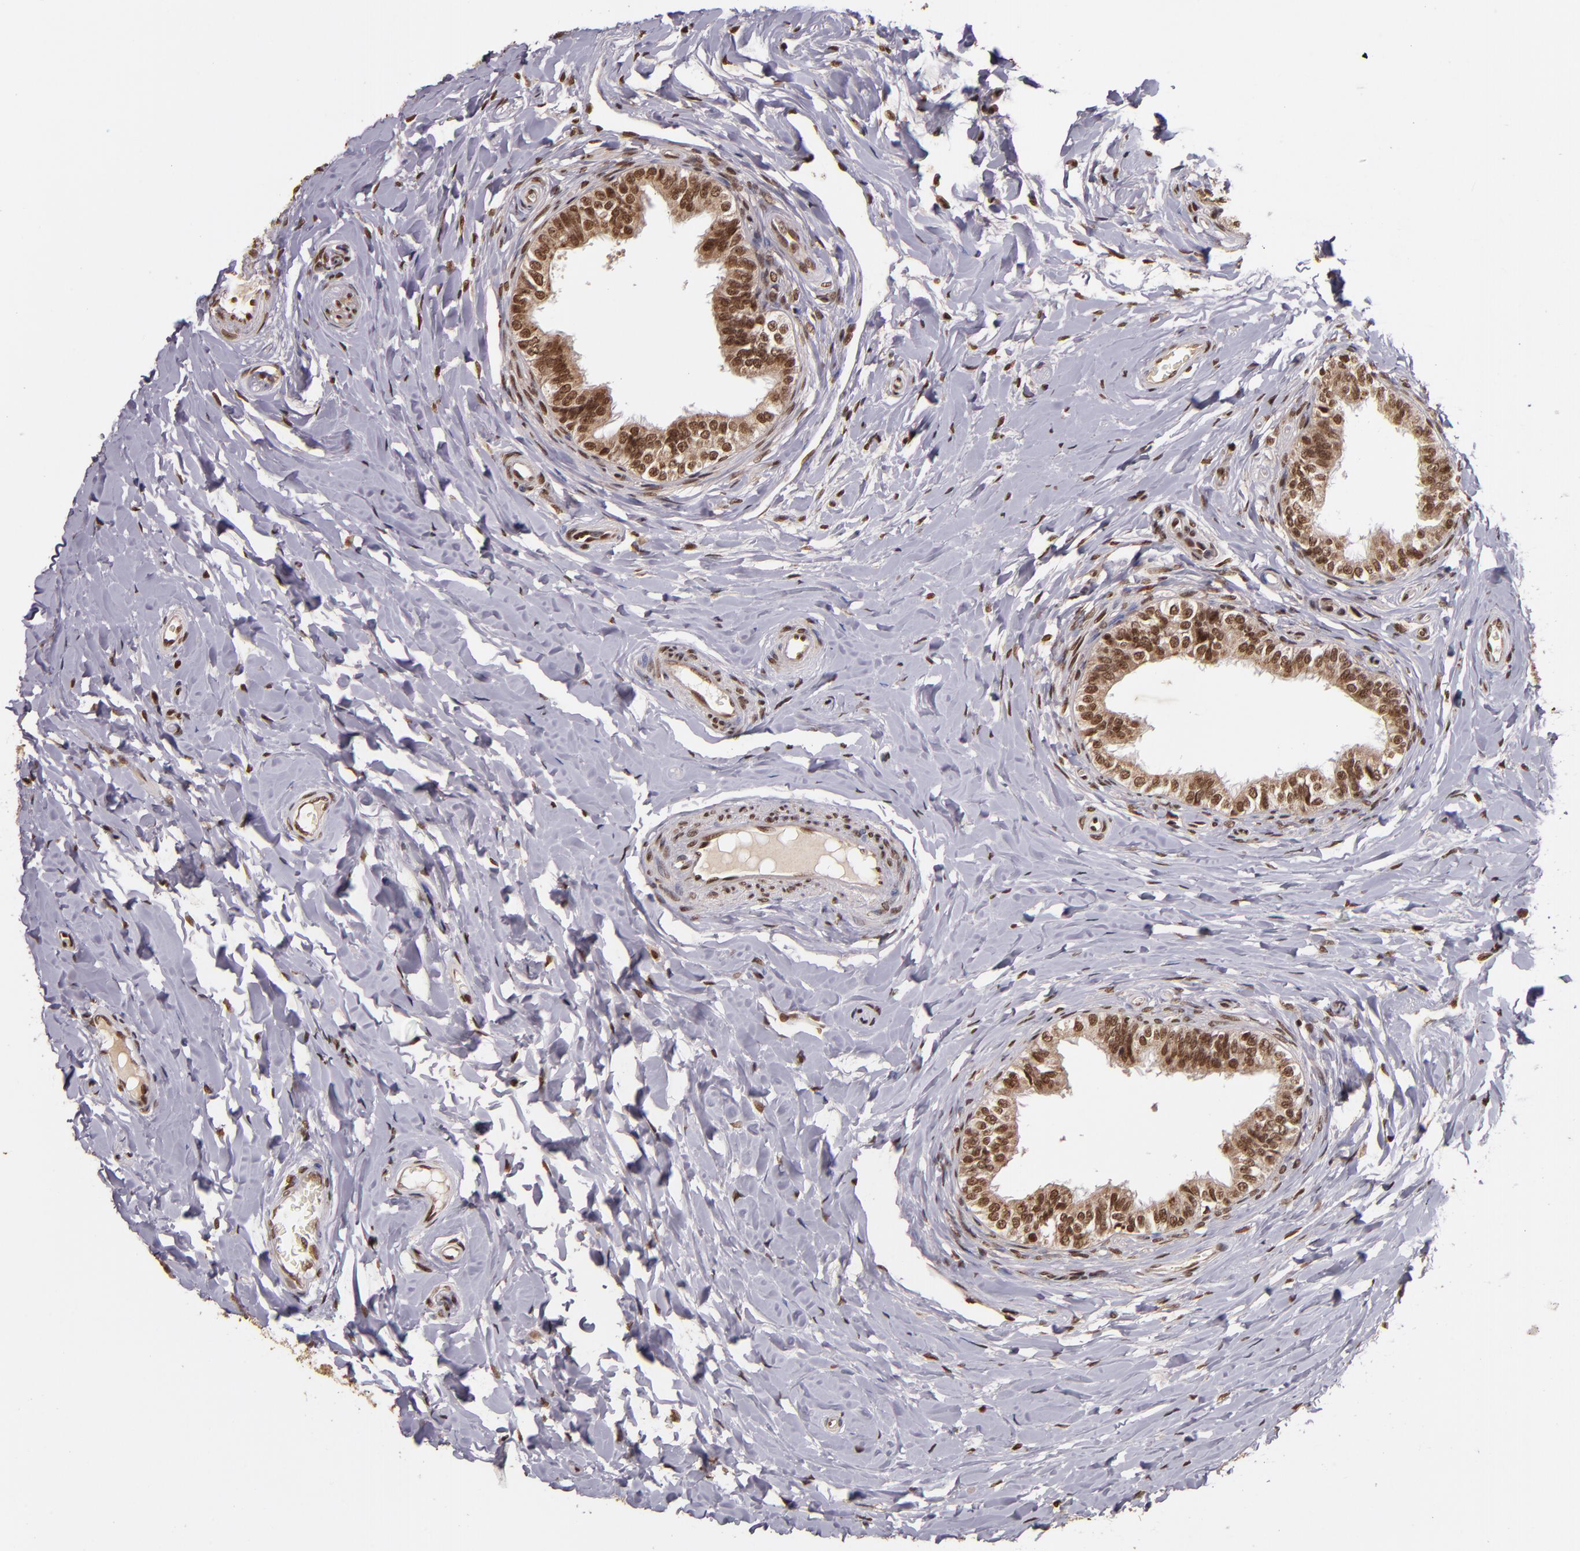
{"staining": {"intensity": "strong", "quantity": ">75%", "location": "nuclear"}, "tissue": "epididymis", "cell_type": "Glandular cells", "image_type": "normal", "snomed": [{"axis": "morphology", "description": "Normal tissue, NOS"}, {"axis": "topography", "description": "Soft tissue"}, {"axis": "topography", "description": "Epididymis"}], "caption": "Immunohistochemical staining of unremarkable human epididymis reveals high levels of strong nuclear positivity in approximately >75% of glandular cells. (brown staining indicates protein expression, while blue staining denotes nuclei).", "gene": "CUL3", "patient": {"sex": "male", "age": 26}}